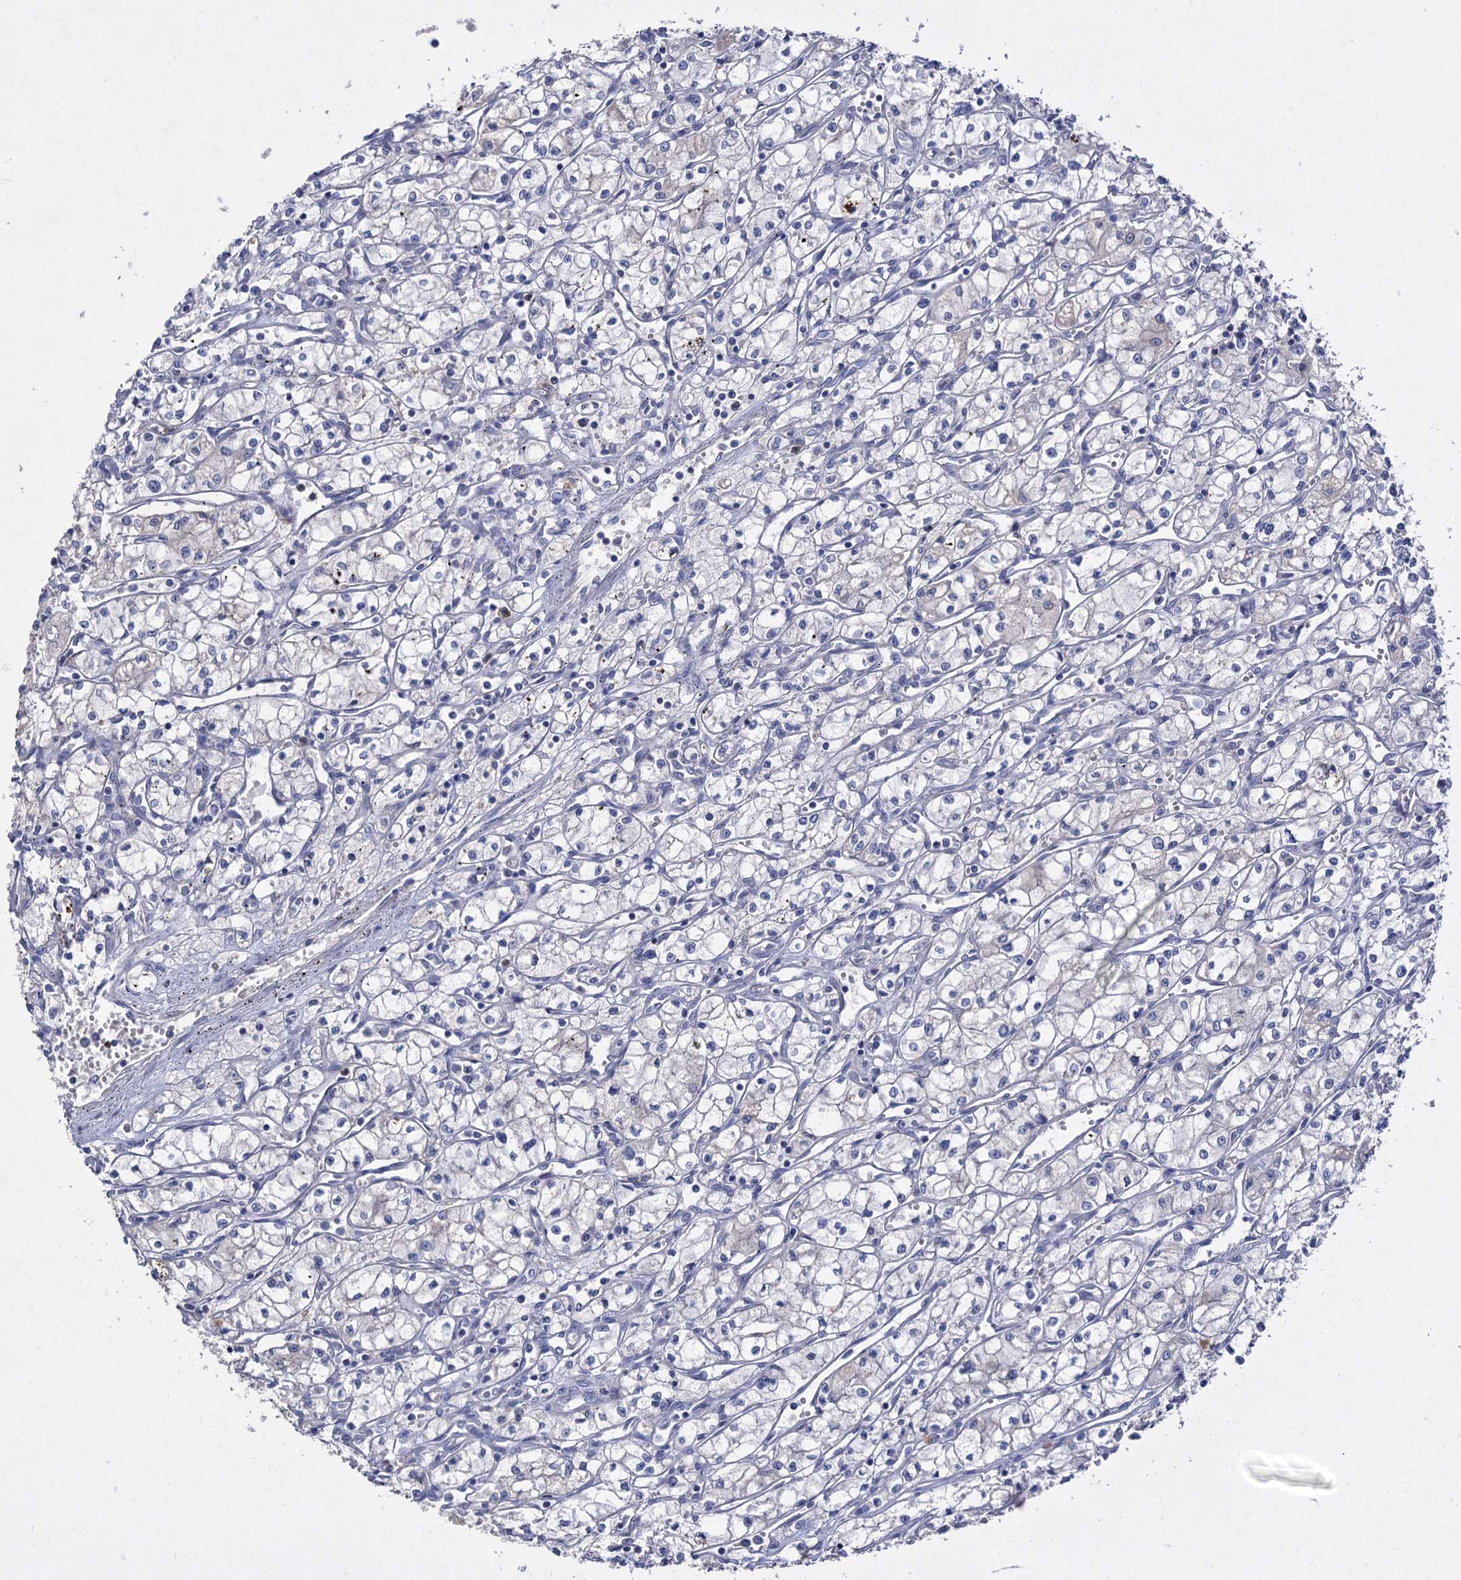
{"staining": {"intensity": "negative", "quantity": "none", "location": "none"}, "tissue": "renal cancer", "cell_type": "Tumor cells", "image_type": "cancer", "snomed": [{"axis": "morphology", "description": "Adenocarcinoma, NOS"}, {"axis": "topography", "description": "Kidney"}], "caption": "A micrograph of human renal cancer is negative for staining in tumor cells. (DAB immunohistochemistry (IHC) with hematoxylin counter stain).", "gene": "ATP4A", "patient": {"sex": "male", "age": 59}}